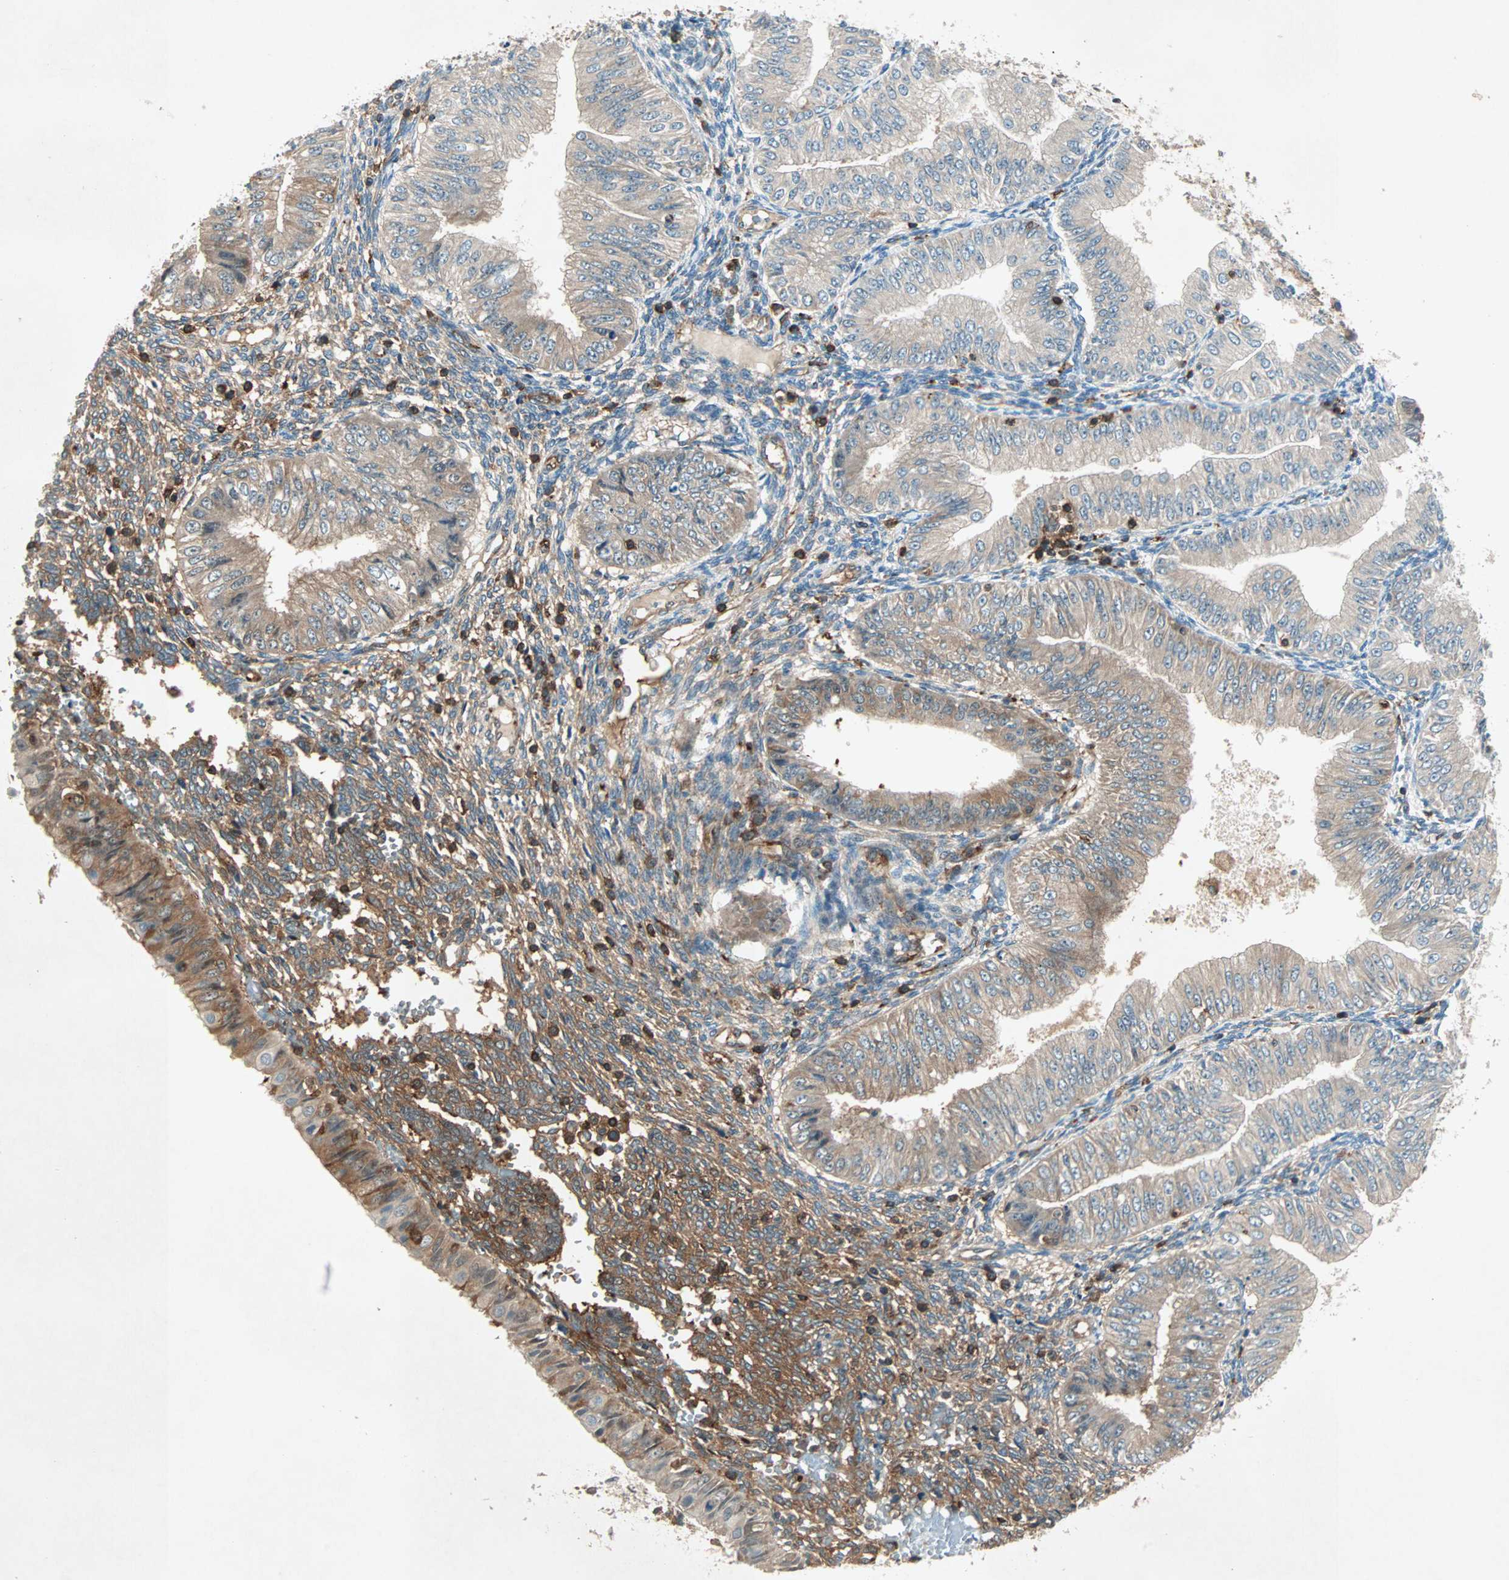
{"staining": {"intensity": "moderate", "quantity": ">75%", "location": "cytoplasmic/membranous"}, "tissue": "endometrial cancer", "cell_type": "Tumor cells", "image_type": "cancer", "snomed": [{"axis": "morphology", "description": "Normal tissue, NOS"}, {"axis": "morphology", "description": "Adenocarcinoma, NOS"}, {"axis": "topography", "description": "Endometrium"}], "caption": "Adenocarcinoma (endometrial) was stained to show a protein in brown. There is medium levels of moderate cytoplasmic/membranous expression in approximately >75% of tumor cells.", "gene": "TEC", "patient": {"sex": "female", "age": 53}}